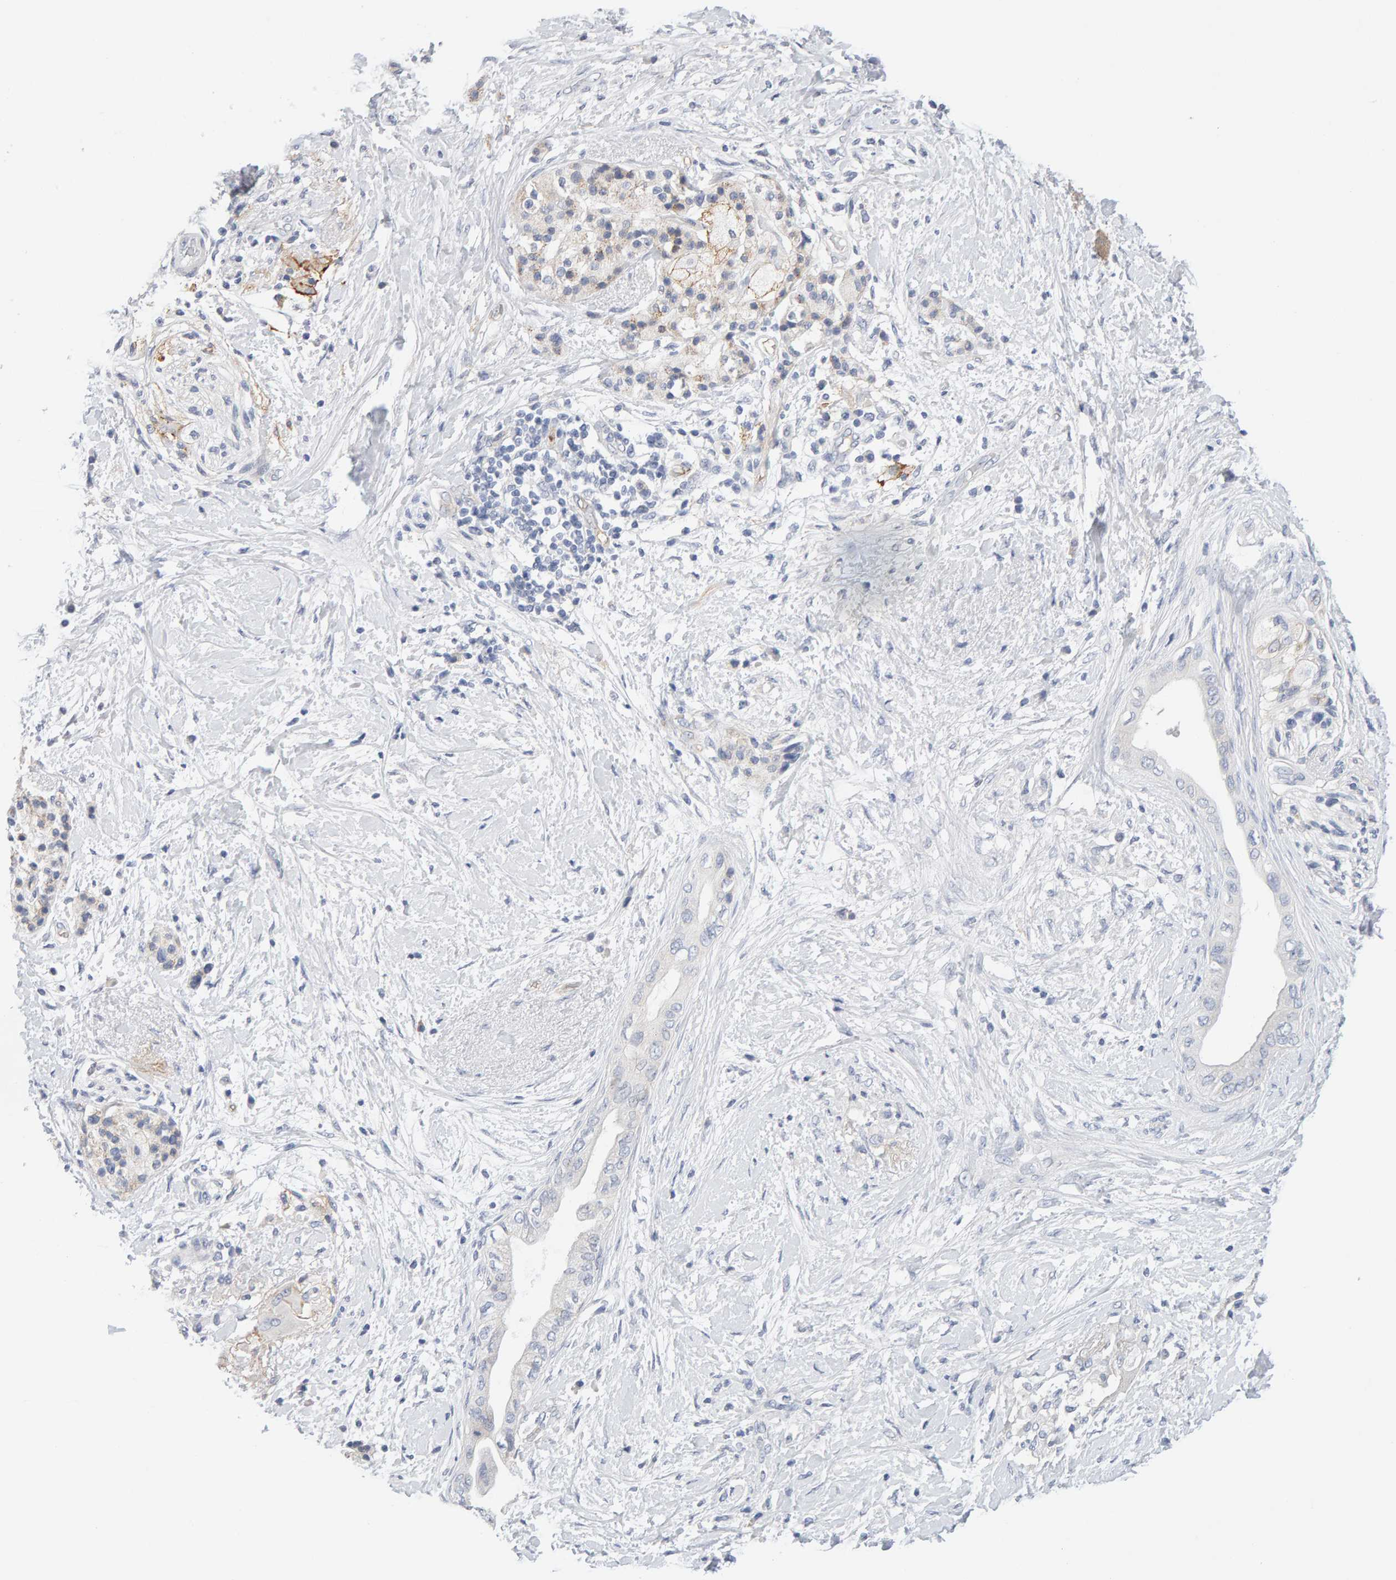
{"staining": {"intensity": "negative", "quantity": "none", "location": "none"}, "tissue": "pancreatic cancer", "cell_type": "Tumor cells", "image_type": "cancer", "snomed": [{"axis": "morphology", "description": "Normal tissue, NOS"}, {"axis": "morphology", "description": "Adenocarcinoma, NOS"}, {"axis": "topography", "description": "Pancreas"}, {"axis": "topography", "description": "Duodenum"}], "caption": "There is no significant staining in tumor cells of pancreatic cancer.", "gene": "METRNL", "patient": {"sex": "female", "age": 60}}